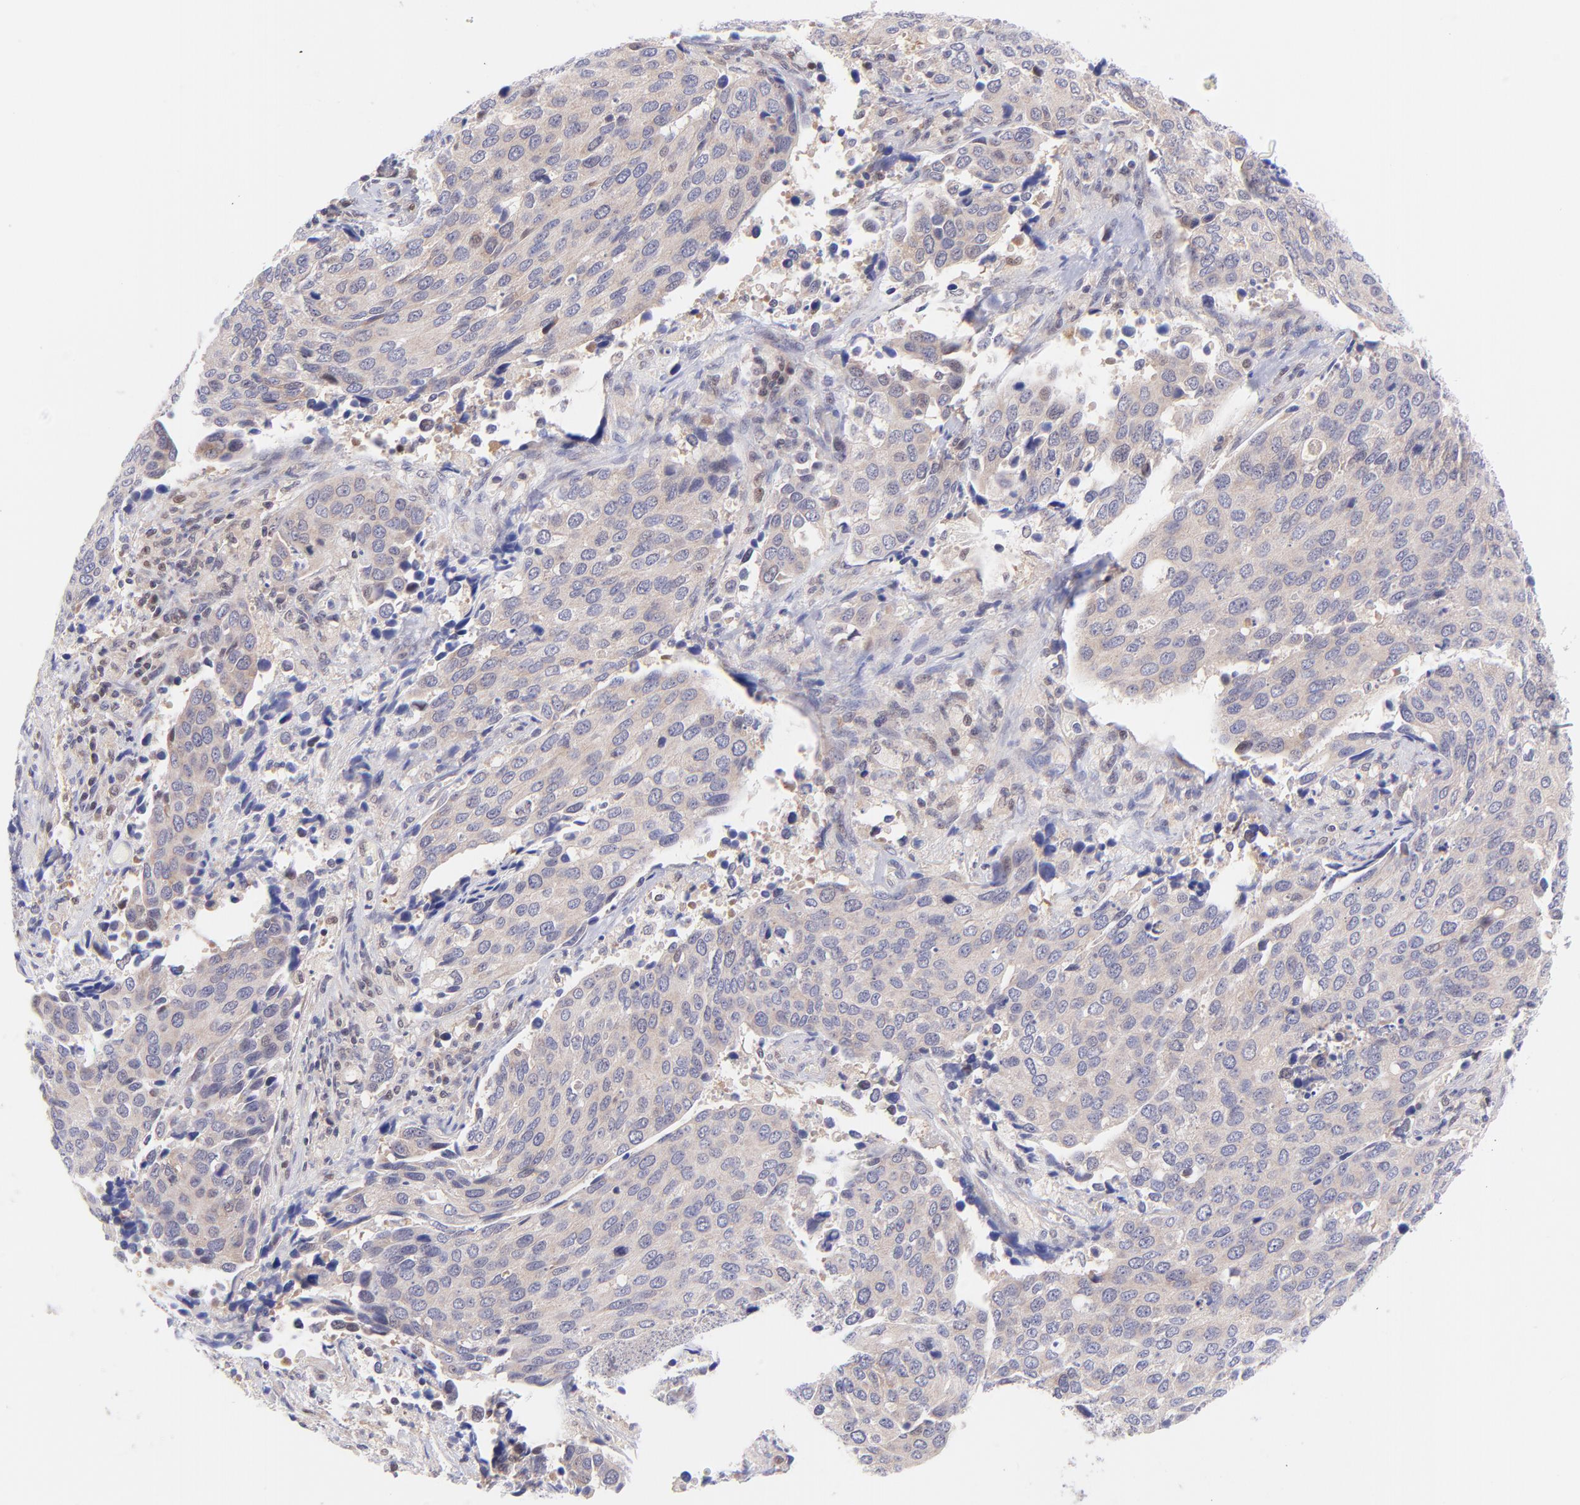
{"staining": {"intensity": "weak", "quantity": ">75%", "location": "cytoplasmic/membranous"}, "tissue": "cervical cancer", "cell_type": "Tumor cells", "image_type": "cancer", "snomed": [{"axis": "morphology", "description": "Squamous cell carcinoma, NOS"}, {"axis": "topography", "description": "Cervix"}], "caption": "High-magnification brightfield microscopy of cervical cancer (squamous cell carcinoma) stained with DAB (3,3'-diaminobenzidine) (brown) and counterstained with hematoxylin (blue). tumor cells exhibit weak cytoplasmic/membranous staining is appreciated in approximately>75% of cells.", "gene": "PBDC1", "patient": {"sex": "female", "age": 54}}